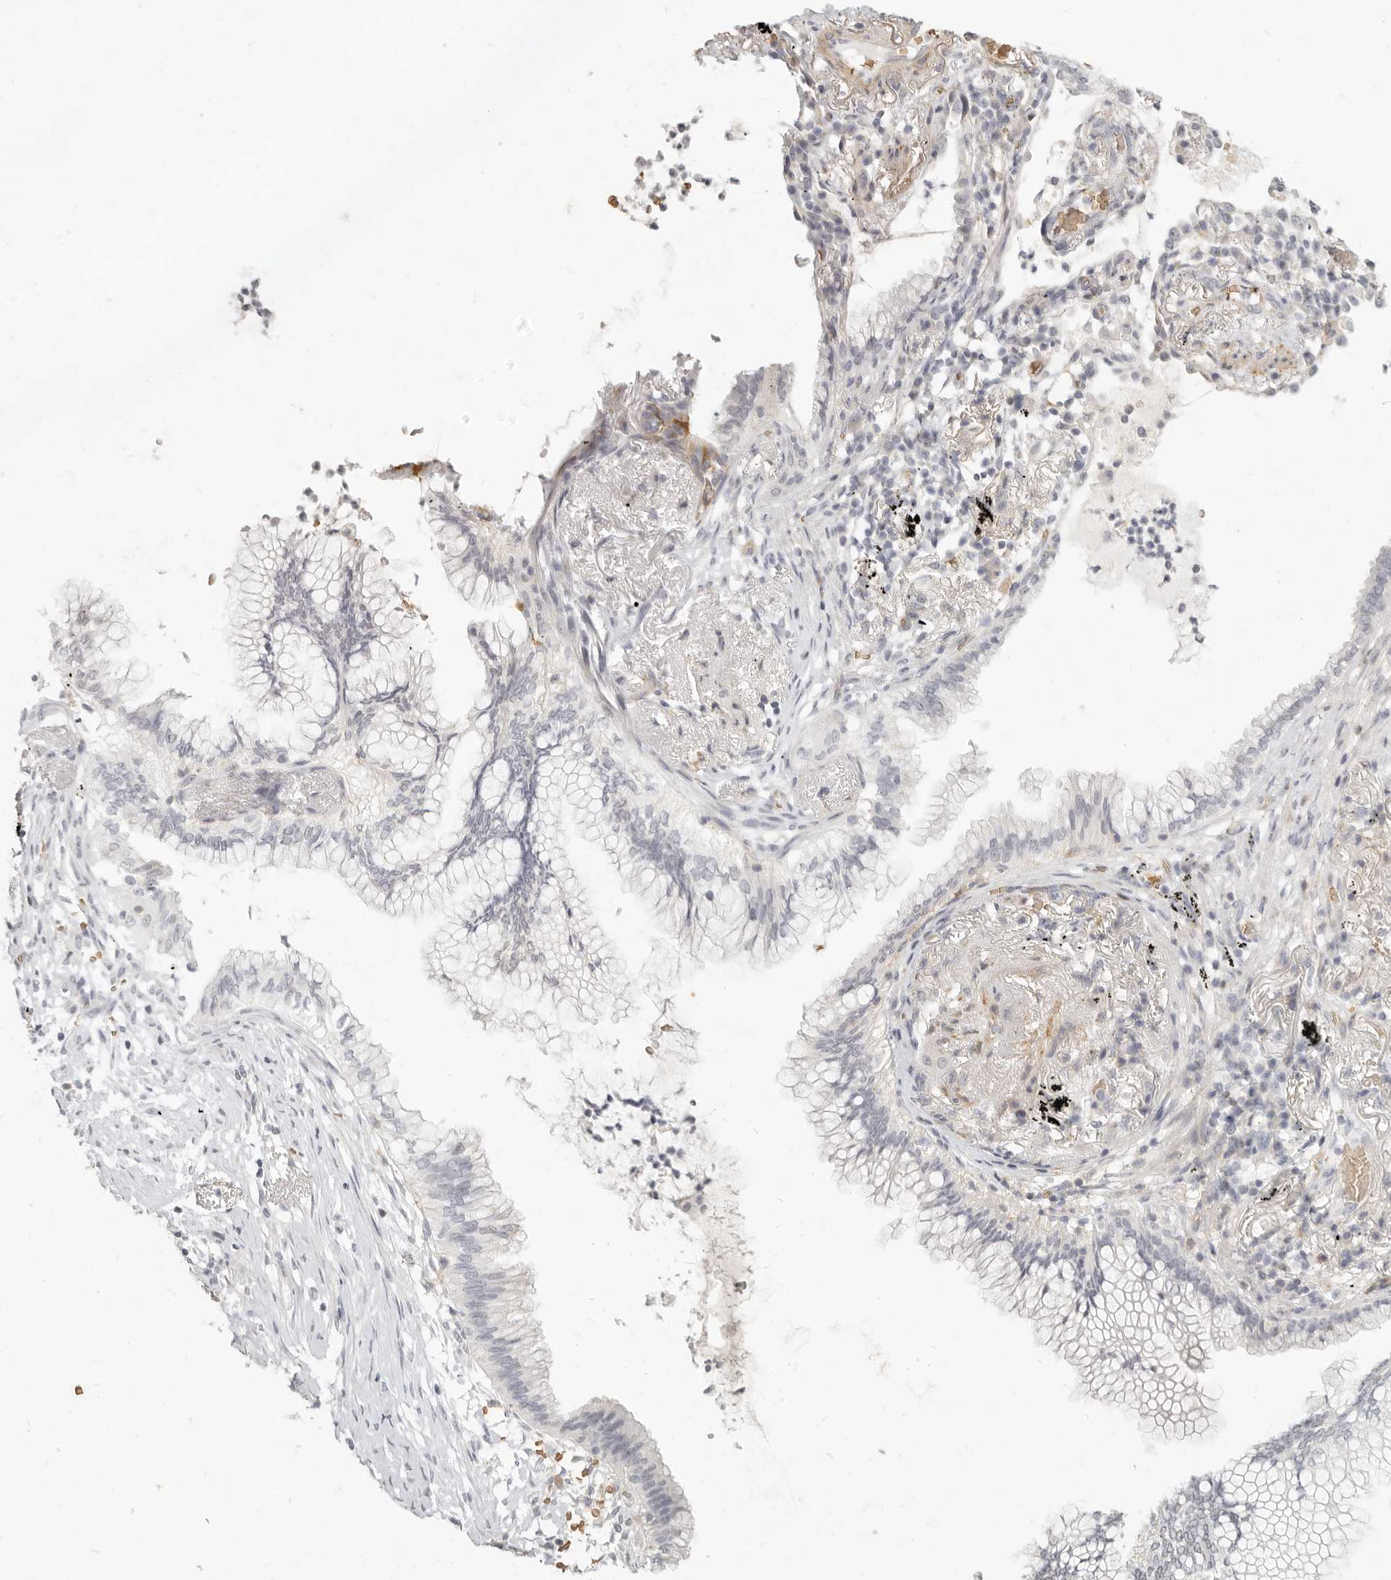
{"staining": {"intensity": "negative", "quantity": "none", "location": "none"}, "tissue": "lung cancer", "cell_type": "Tumor cells", "image_type": "cancer", "snomed": [{"axis": "morphology", "description": "Adenocarcinoma, NOS"}, {"axis": "topography", "description": "Lung"}], "caption": "Tumor cells are negative for protein expression in human lung cancer (adenocarcinoma).", "gene": "NIBAN1", "patient": {"sex": "female", "age": 70}}